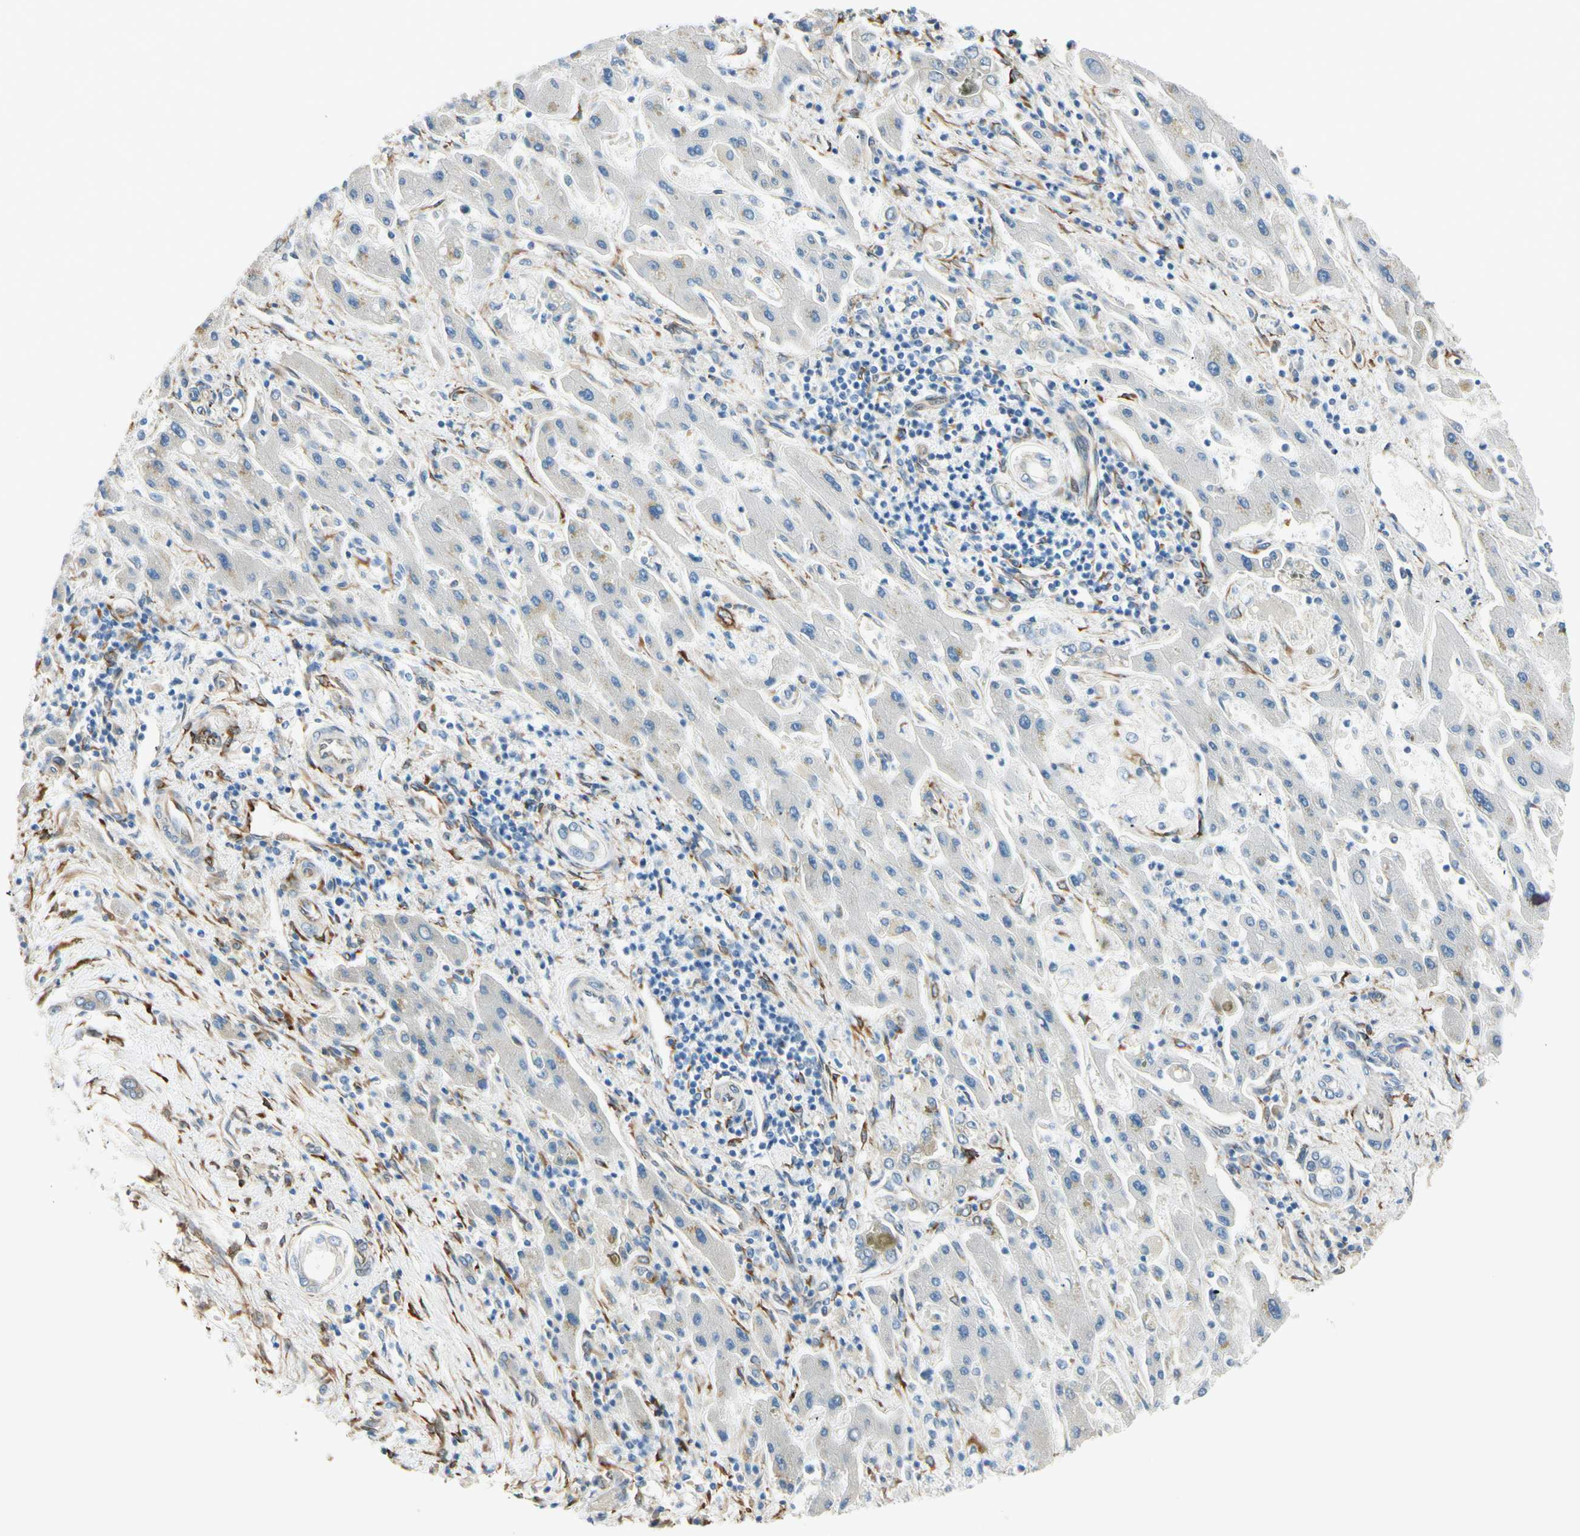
{"staining": {"intensity": "weak", "quantity": "<25%", "location": "cytoplasmic/membranous"}, "tissue": "liver cancer", "cell_type": "Tumor cells", "image_type": "cancer", "snomed": [{"axis": "morphology", "description": "Cholangiocarcinoma"}, {"axis": "topography", "description": "Liver"}], "caption": "Immunohistochemistry (IHC) histopathology image of cholangiocarcinoma (liver) stained for a protein (brown), which demonstrates no positivity in tumor cells.", "gene": "FKBP7", "patient": {"sex": "male", "age": 50}}